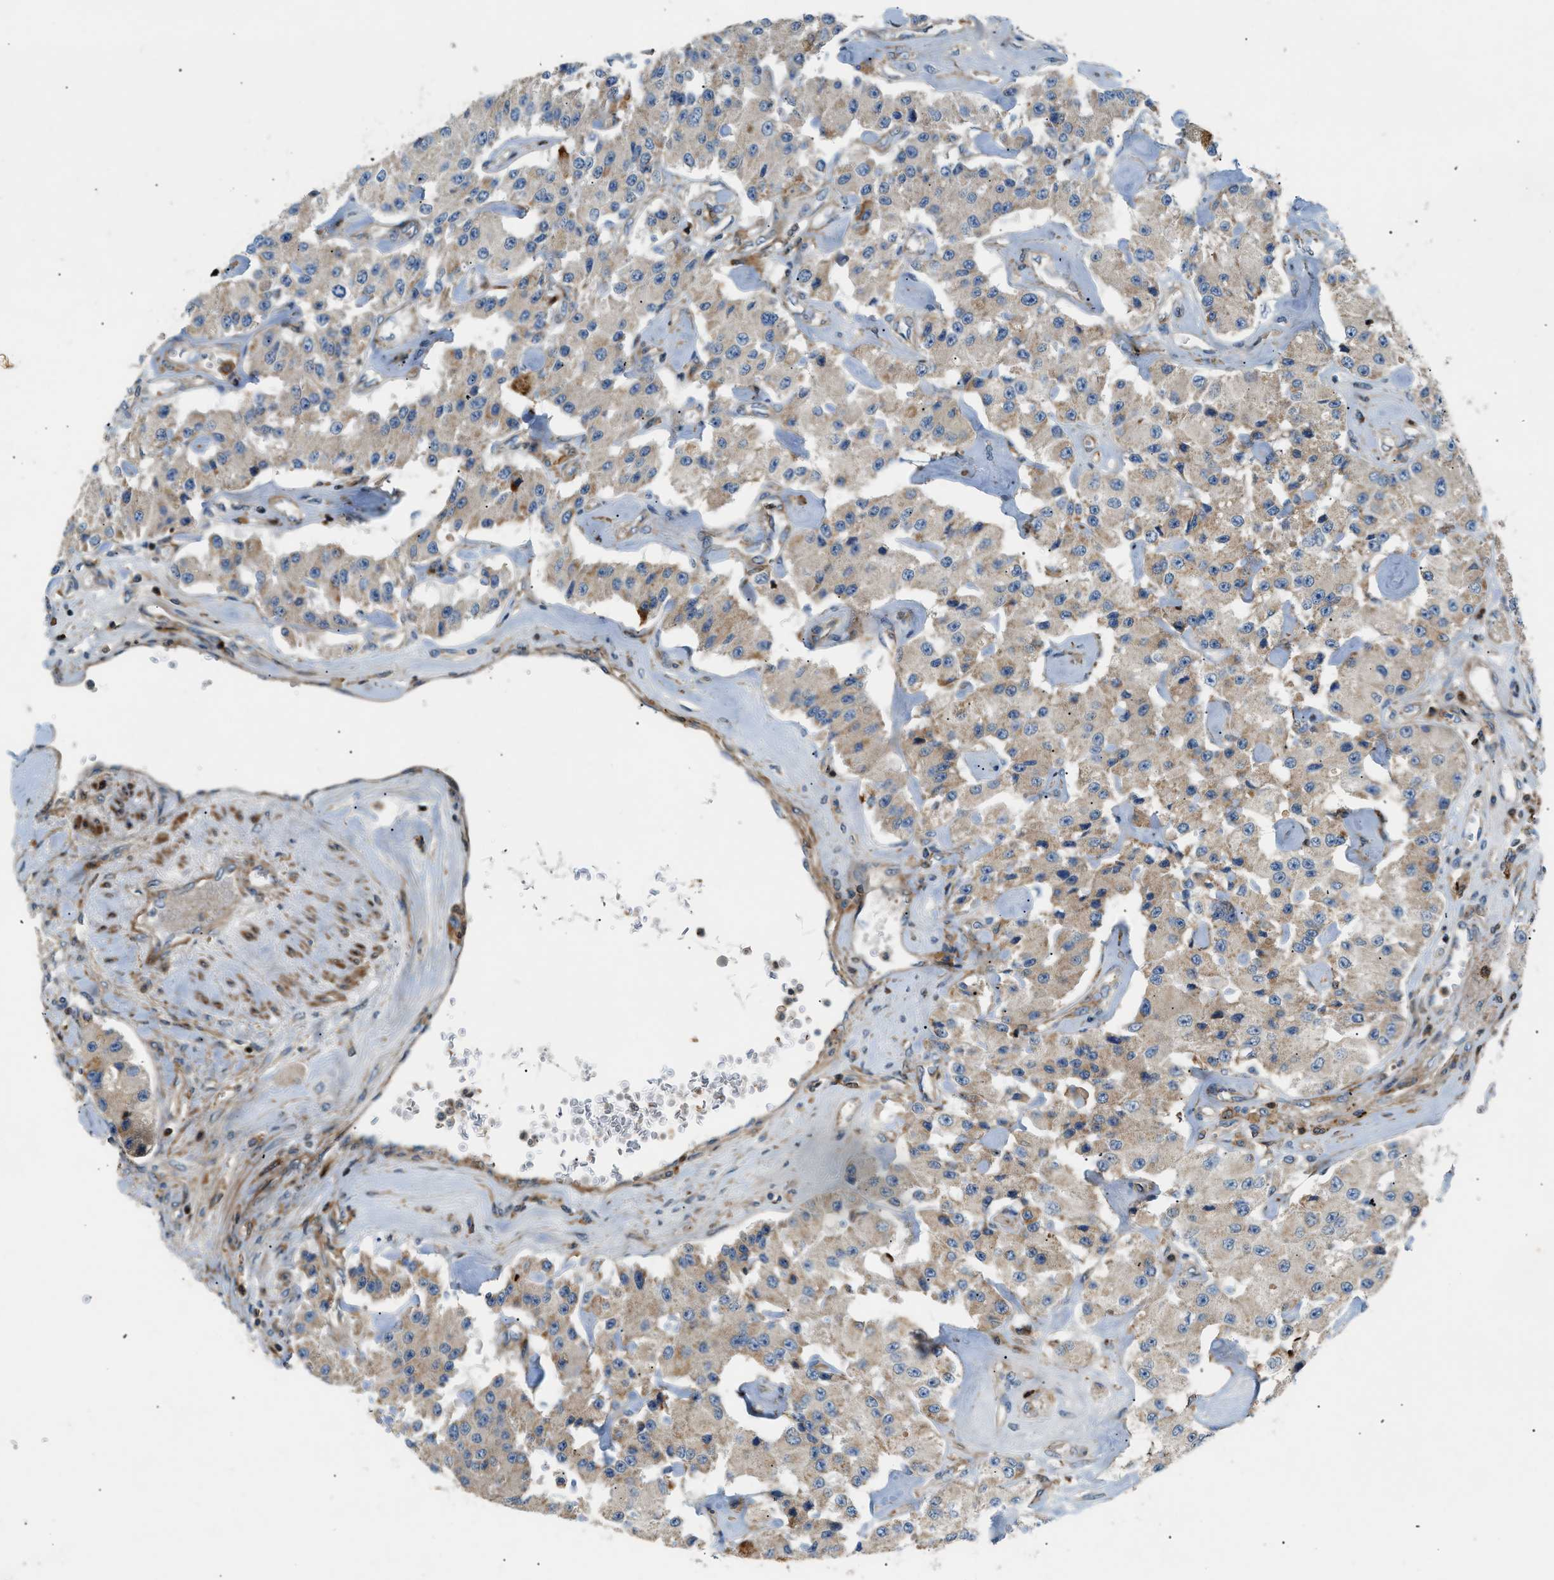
{"staining": {"intensity": "weak", "quantity": "25%-75%", "location": "cytoplasmic/membranous"}, "tissue": "carcinoid", "cell_type": "Tumor cells", "image_type": "cancer", "snomed": [{"axis": "morphology", "description": "Carcinoid, malignant, NOS"}, {"axis": "topography", "description": "Pancreas"}], "caption": "This is an image of immunohistochemistry (IHC) staining of carcinoid, which shows weak expression in the cytoplasmic/membranous of tumor cells.", "gene": "DHODH", "patient": {"sex": "male", "age": 41}}